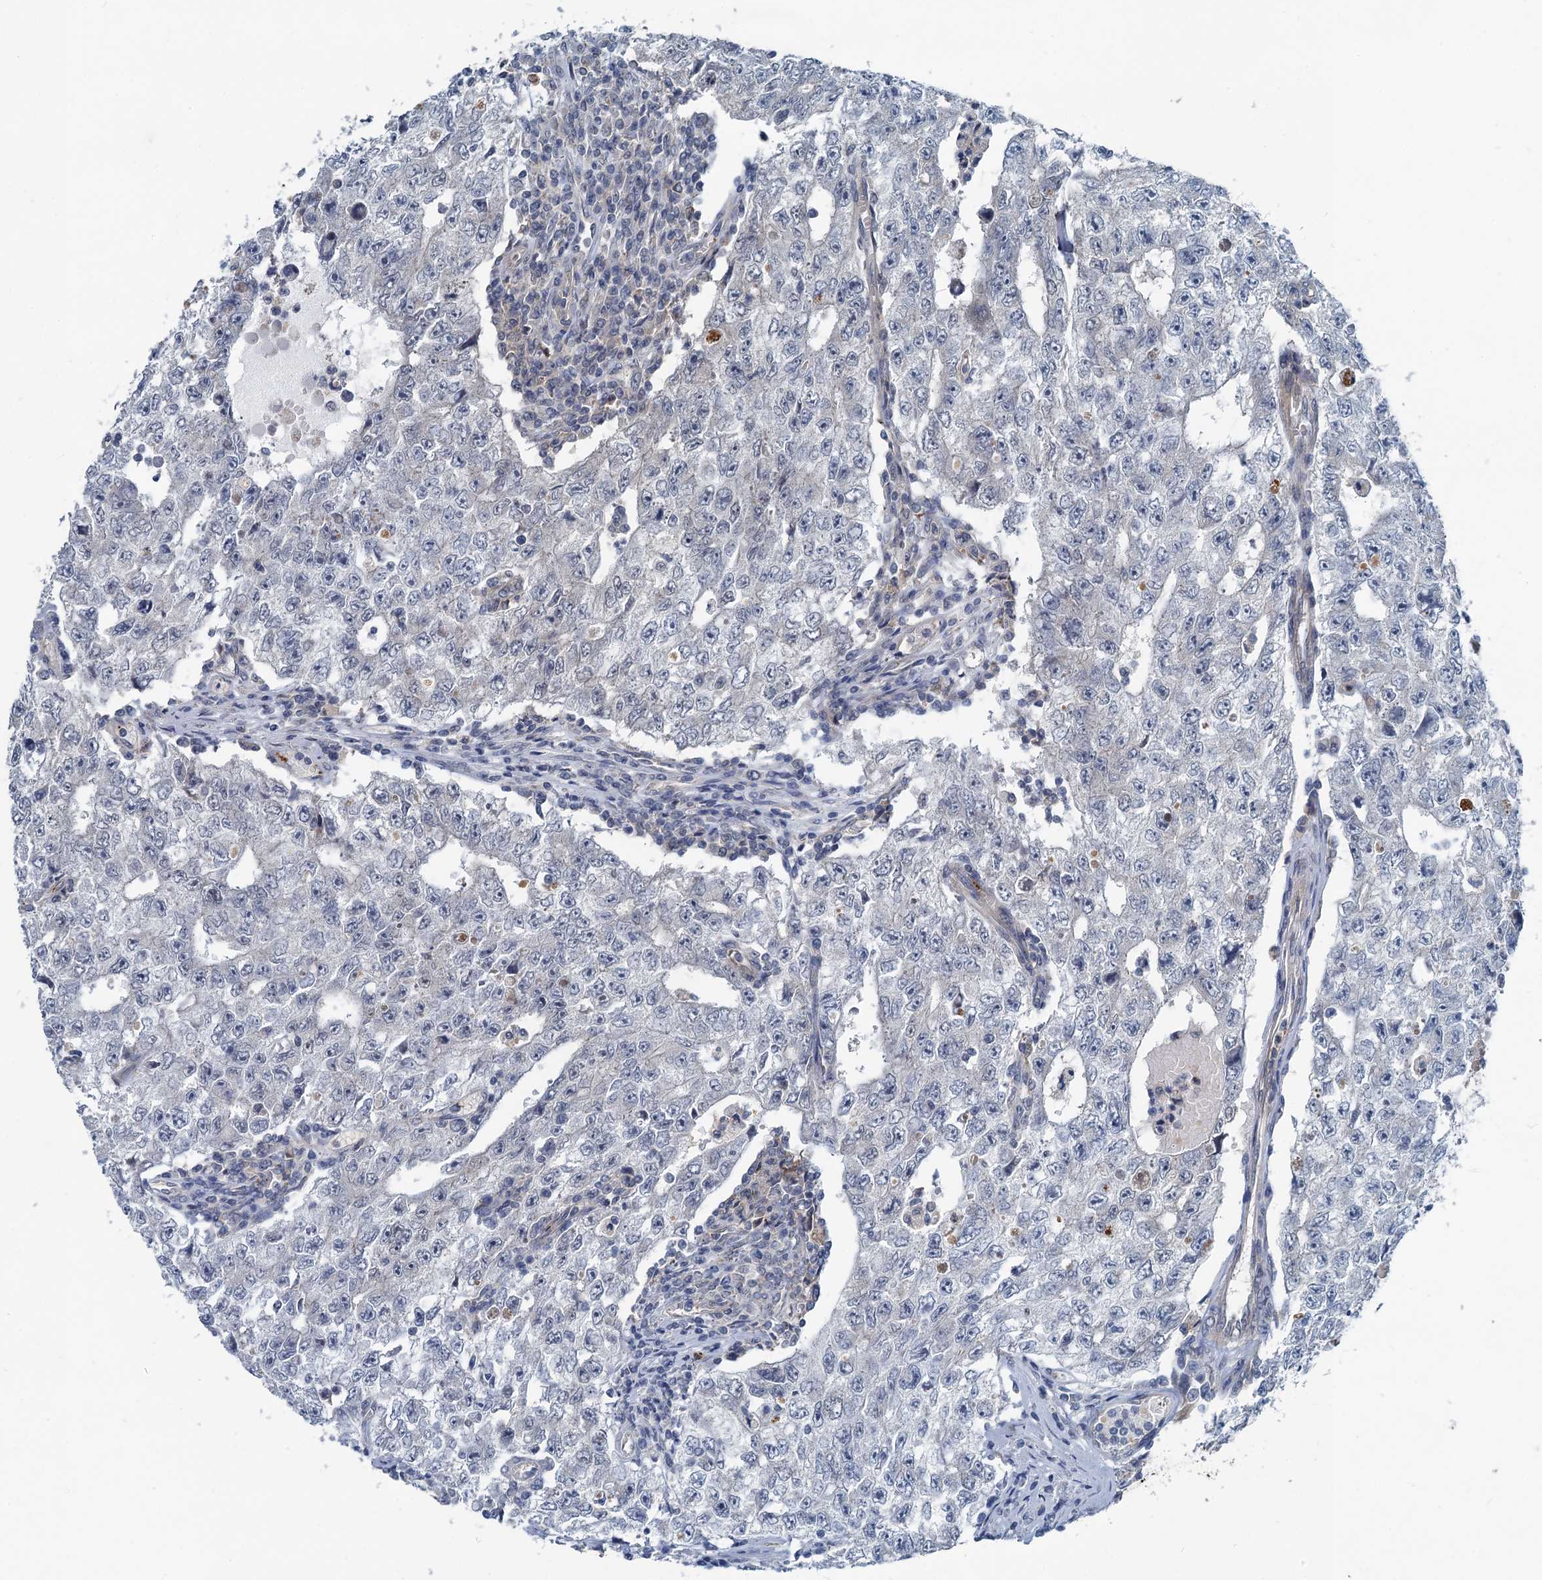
{"staining": {"intensity": "negative", "quantity": "none", "location": "none"}, "tissue": "testis cancer", "cell_type": "Tumor cells", "image_type": "cancer", "snomed": [{"axis": "morphology", "description": "Carcinoma, Embryonal, NOS"}, {"axis": "topography", "description": "Testis"}], "caption": "This photomicrograph is of testis embryonal carcinoma stained with immunohistochemistry (IHC) to label a protein in brown with the nuclei are counter-stained blue. There is no expression in tumor cells. Brightfield microscopy of IHC stained with DAB (brown) and hematoxylin (blue), captured at high magnification.", "gene": "GCLM", "patient": {"sex": "male", "age": 17}}